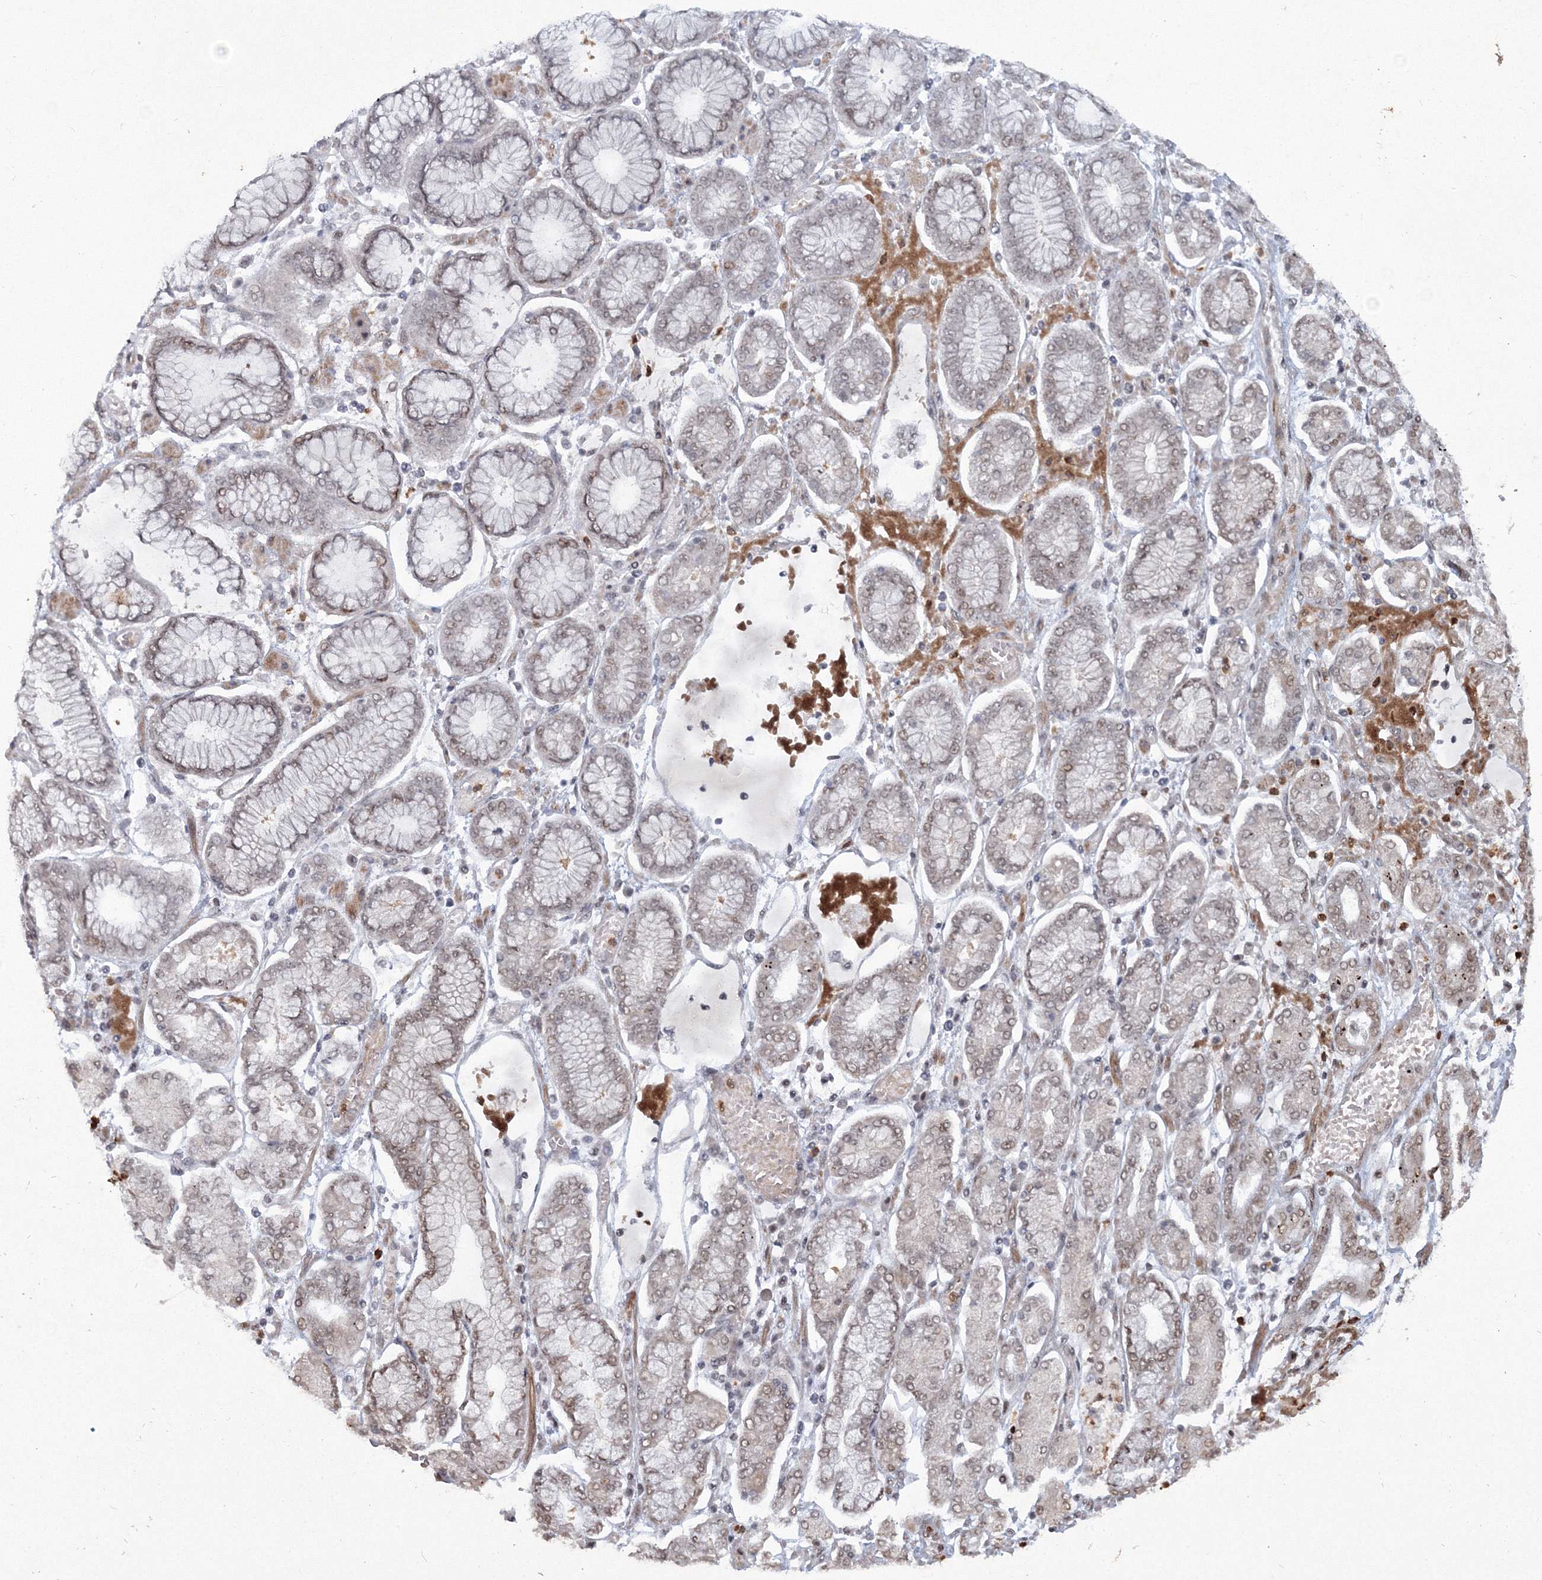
{"staining": {"intensity": "negative", "quantity": "none", "location": "none"}, "tissue": "stomach cancer", "cell_type": "Tumor cells", "image_type": "cancer", "snomed": [{"axis": "morphology", "description": "Adenocarcinoma, NOS"}, {"axis": "topography", "description": "Stomach"}], "caption": "Immunohistochemistry (IHC) micrograph of human adenocarcinoma (stomach) stained for a protein (brown), which shows no staining in tumor cells.", "gene": "C3orf33", "patient": {"sex": "male", "age": 76}}